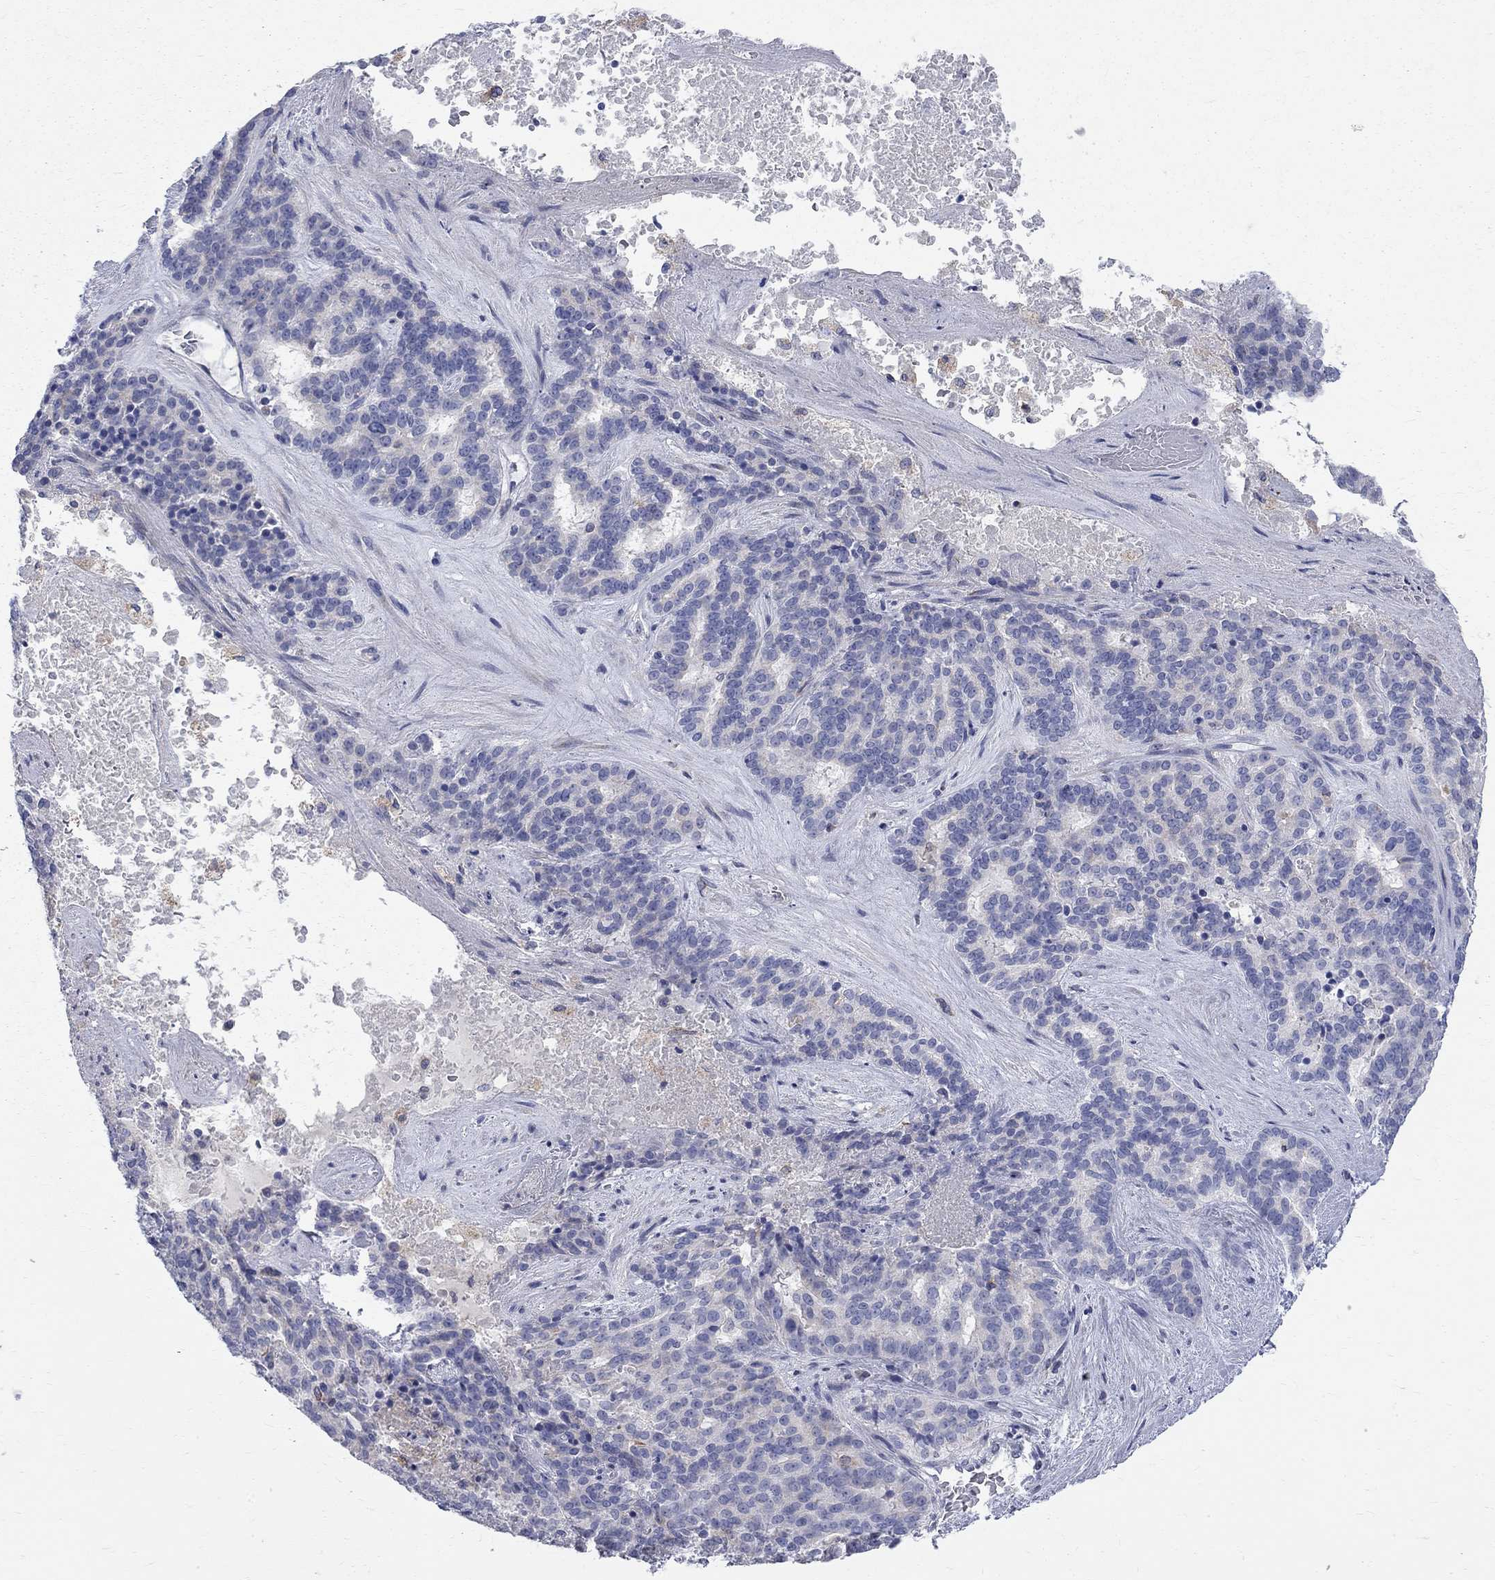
{"staining": {"intensity": "negative", "quantity": "none", "location": "none"}, "tissue": "liver cancer", "cell_type": "Tumor cells", "image_type": "cancer", "snomed": [{"axis": "morphology", "description": "Cholangiocarcinoma"}, {"axis": "topography", "description": "Liver"}], "caption": "Immunohistochemical staining of human liver cholangiocarcinoma exhibits no significant expression in tumor cells.", "gene": "ACSL1", "patient": {"sex": "female", "age": 47}}